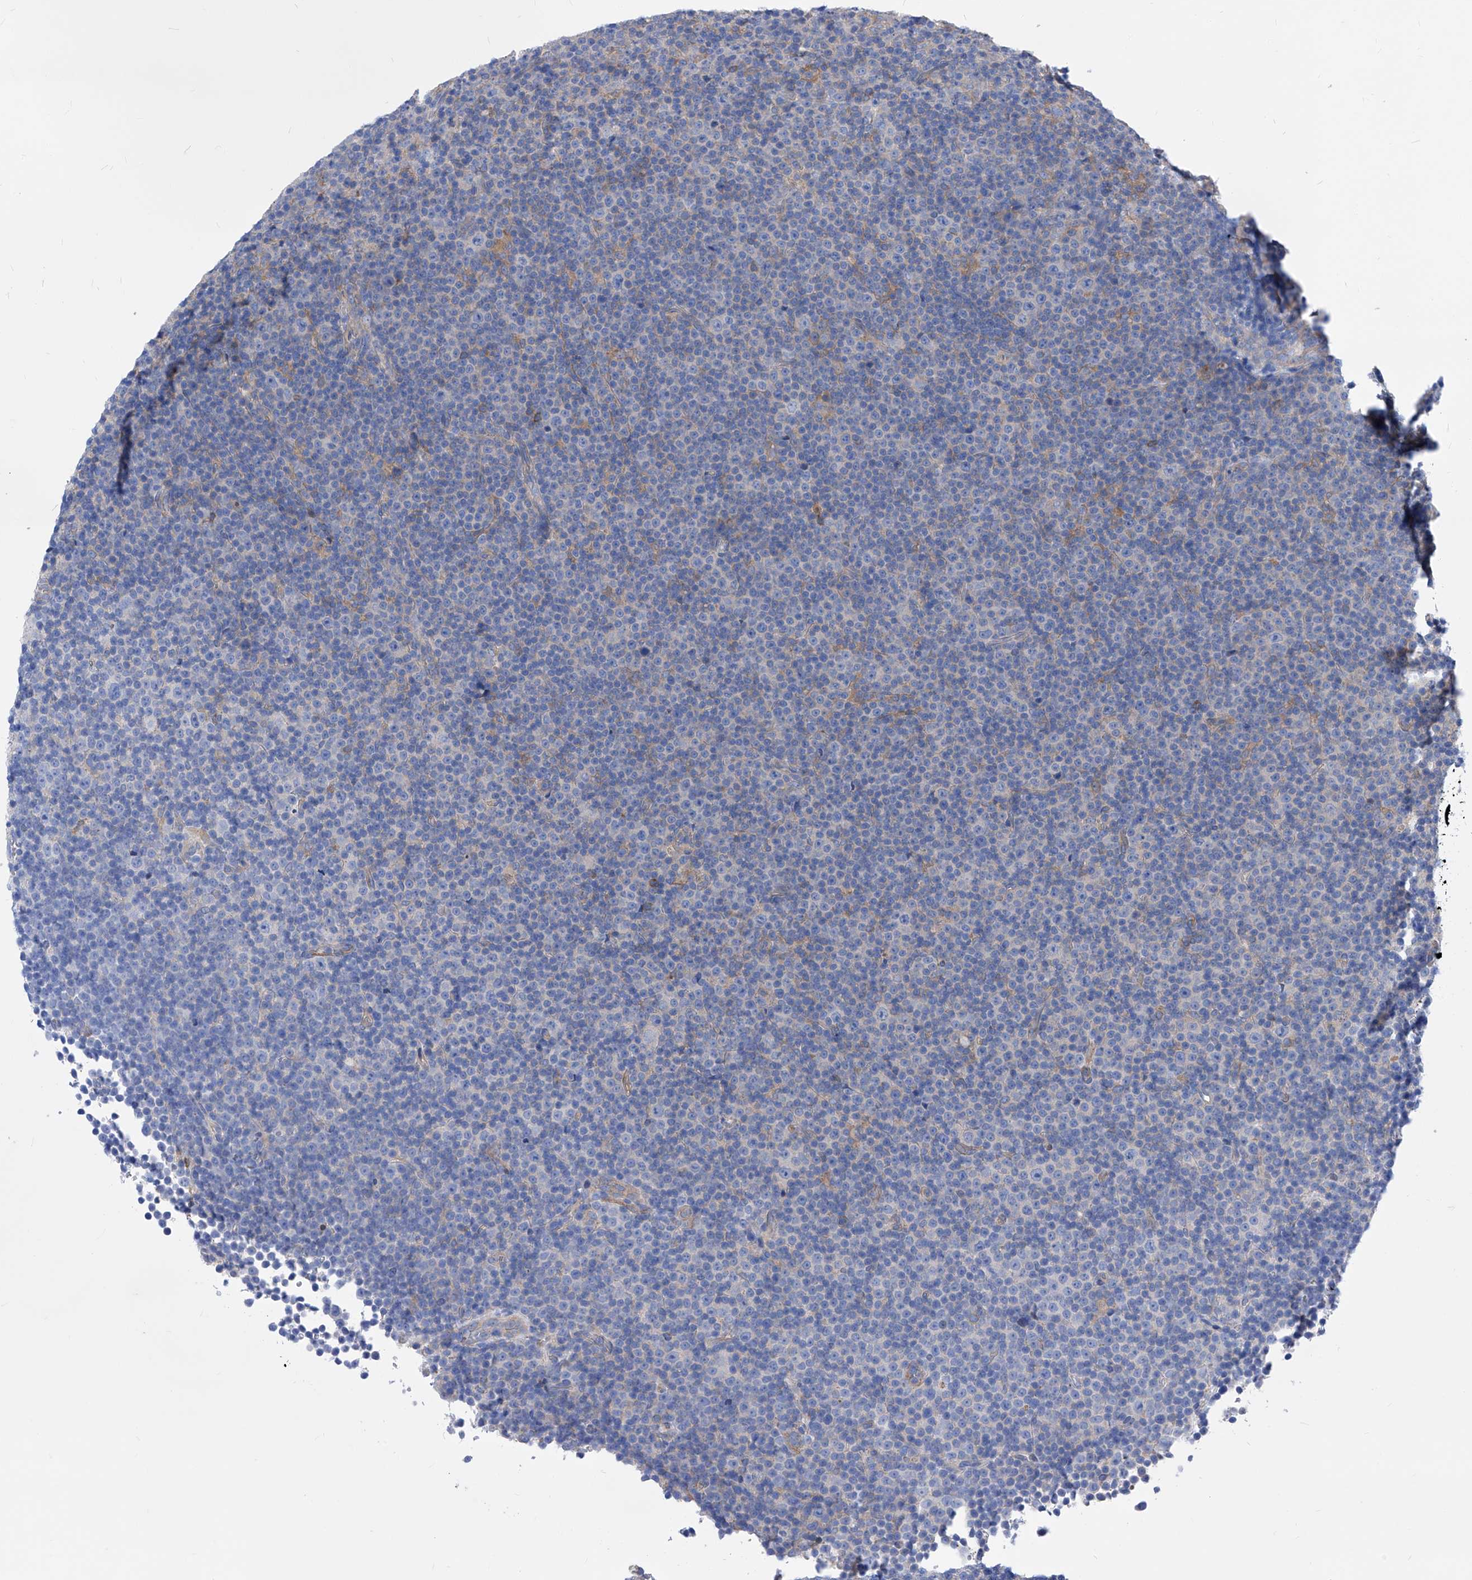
{"staining": {"intensity": "negative", "quantity": "none", "location": "none"}, "tissue": "lymphoma", "cell_type": "Tumor cells", "image_type": "cancer", "snomed": [{"axis": "morphology", "description": "Malignant lymphoma, non-Hodgkin's type, Low grade"}, {"axis": "topography", "description": "Lymph node"}], "caption": "A photomicrograph of human low-grade malignant lymphoma, non-Hodgkin's type is negative for staining in tumor cells.", "gene": "XPNPEP1", "patient": {"sex": "female", "age": 67}}